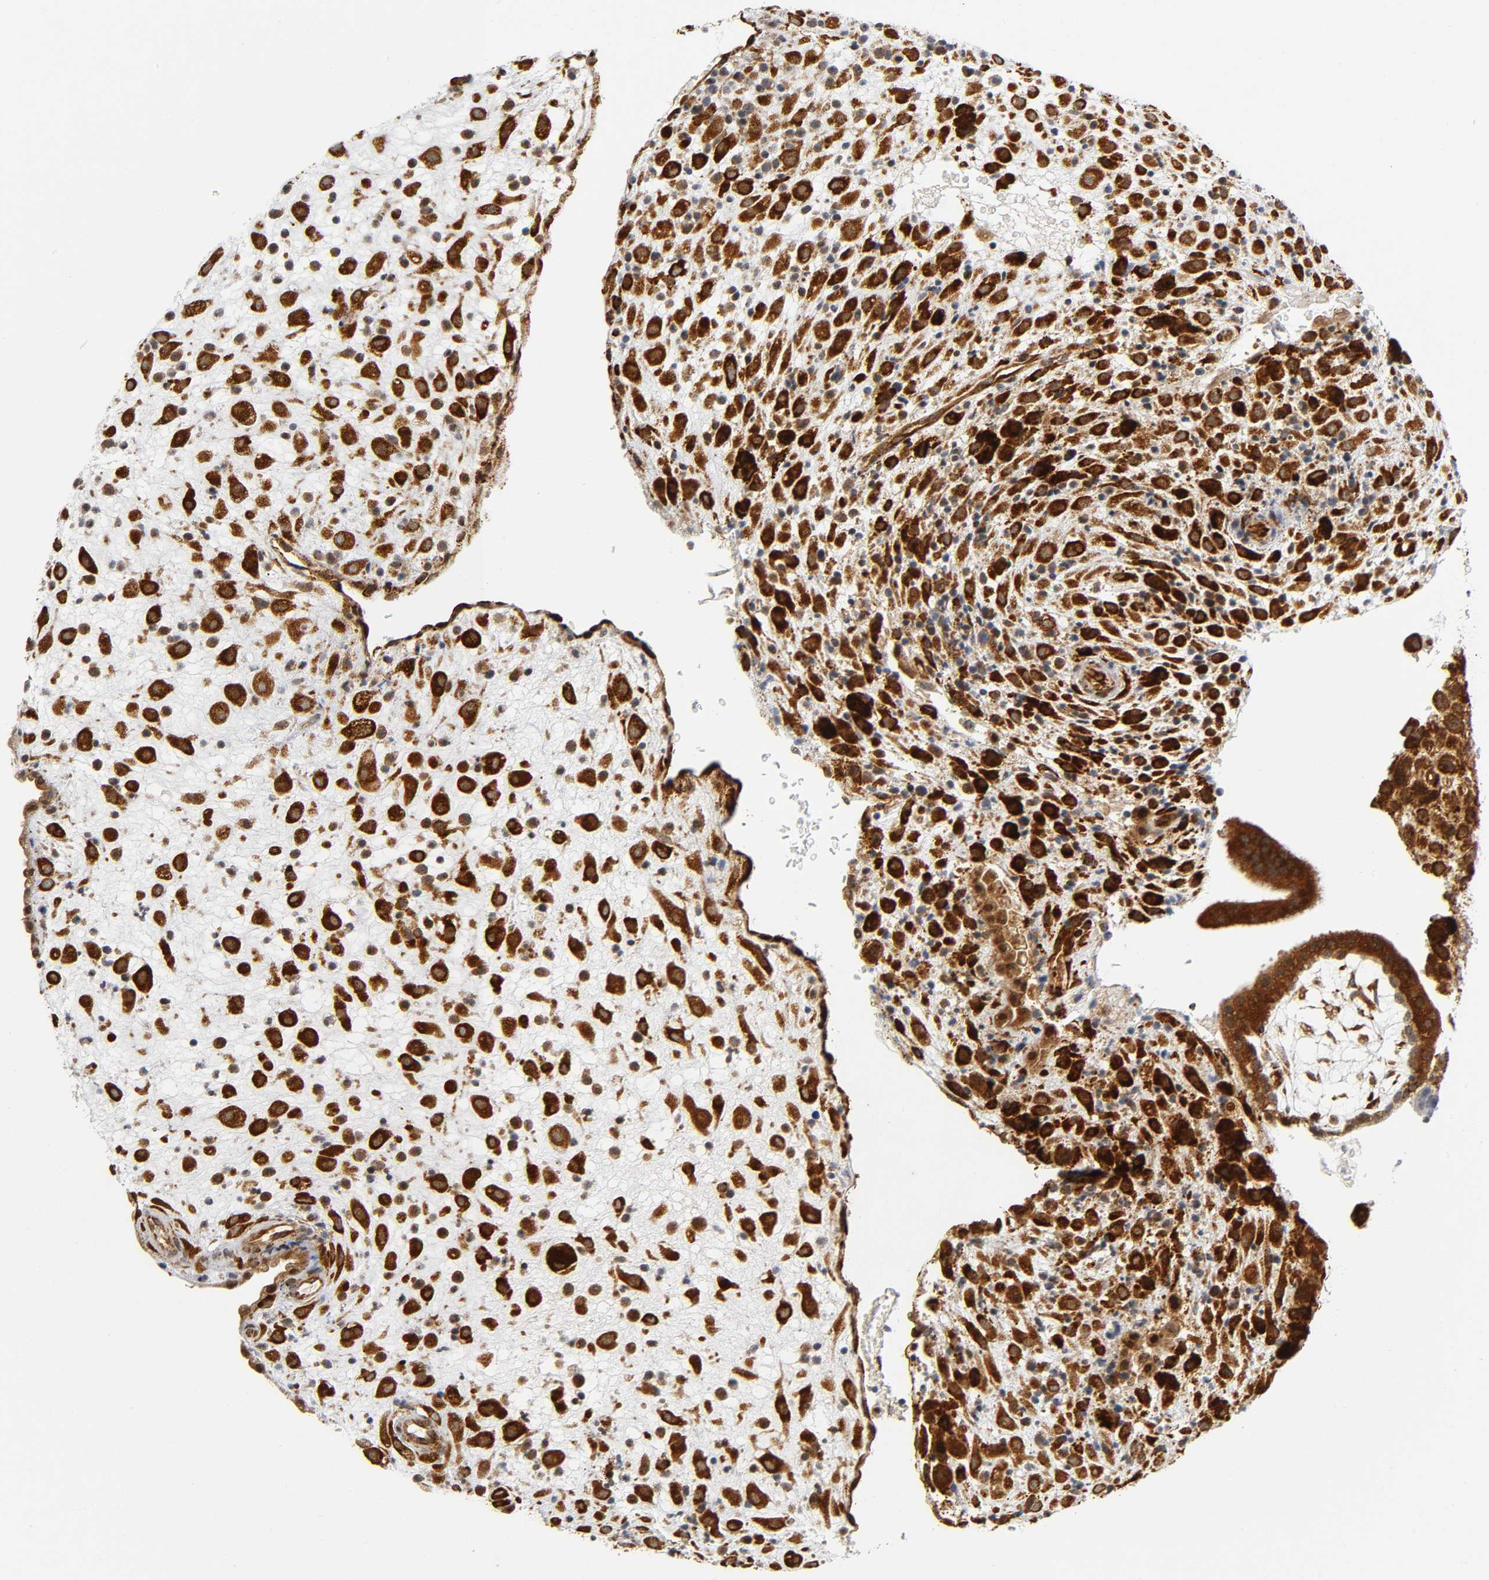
{"staining": {"intensity": "strong", "quantity": ">75%", "location": "cytoplasmic/membranous"}, "tissue": "placenta", "cell_type": "Decidual cells", "image_type": "normal", "snomed": [{"axis": "morphology", "description": "Normal tissue, NOS"}, {"axis": "topography", "description": "Placenta"}], "caption": "Protein staining shows strong cytoplasmic/membranous expression in about >75% of decidual cells in normal placenta. Using DAB (3,3'-diaminobenzidine) (brown) and hematoxylin (blue) stains, captured at high magnification using brightfield microscopy.", "gene": "SOS2", "patient": {"sex": "female", "age": 35}}